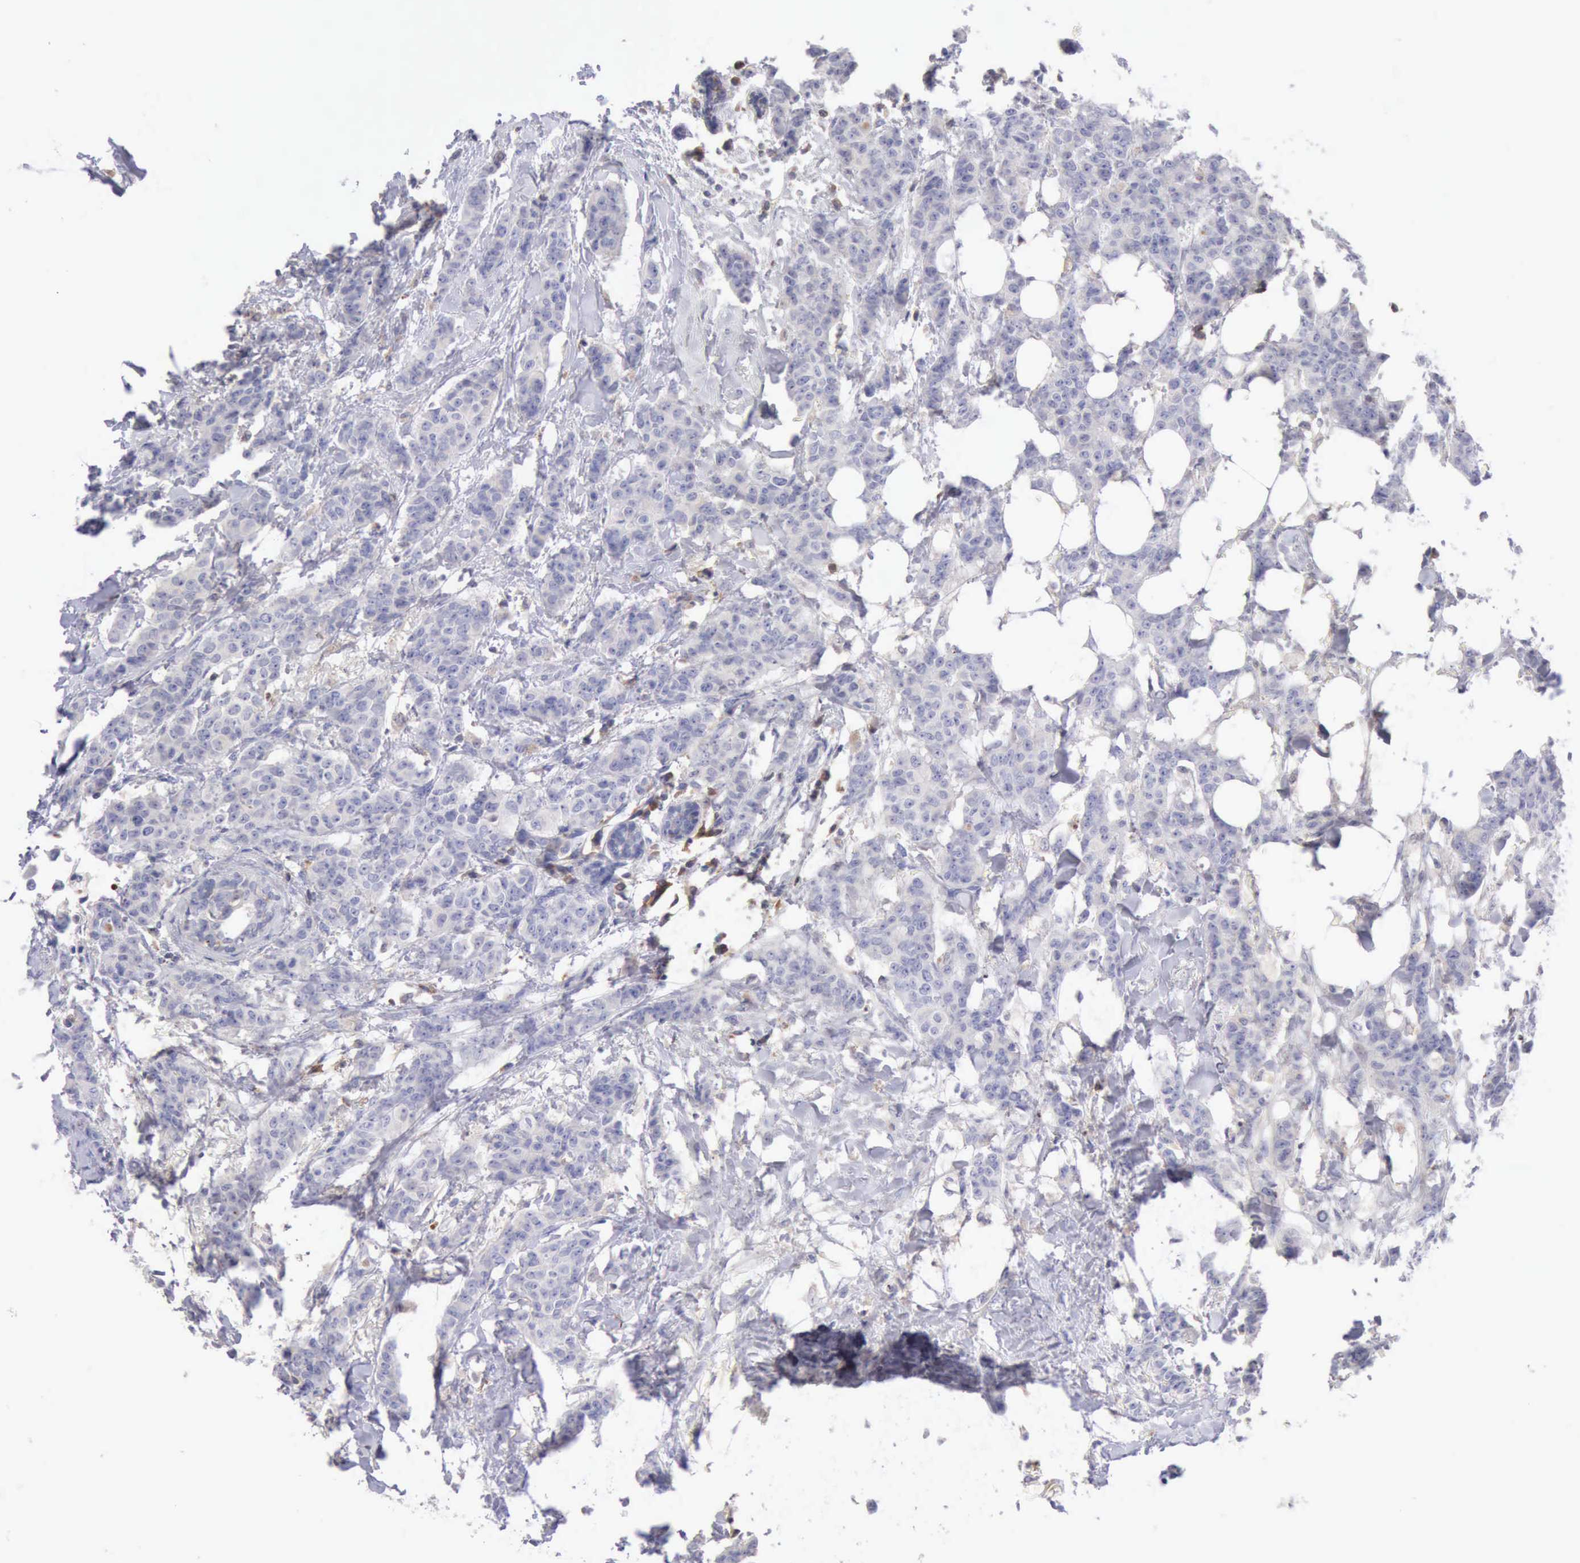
{"staining": {"intensity": "negative", "quantity": "none", "location": "none"}, "tissue": "breast cancer", "cell_type": "Tumor cells", "image_type": "cancer", "snomed": [{"axis": "morphology", "description": "Duct carcinoma"}, {"axis": "topography", "description": "Breast"}], "caption": "Immunohistochemistry image of breast cancer stained for a protein (brown), which demonstrates no positivity in tumor cells.", "gene": "SASH3", "patient": {"sex": "female", "age": 40}}